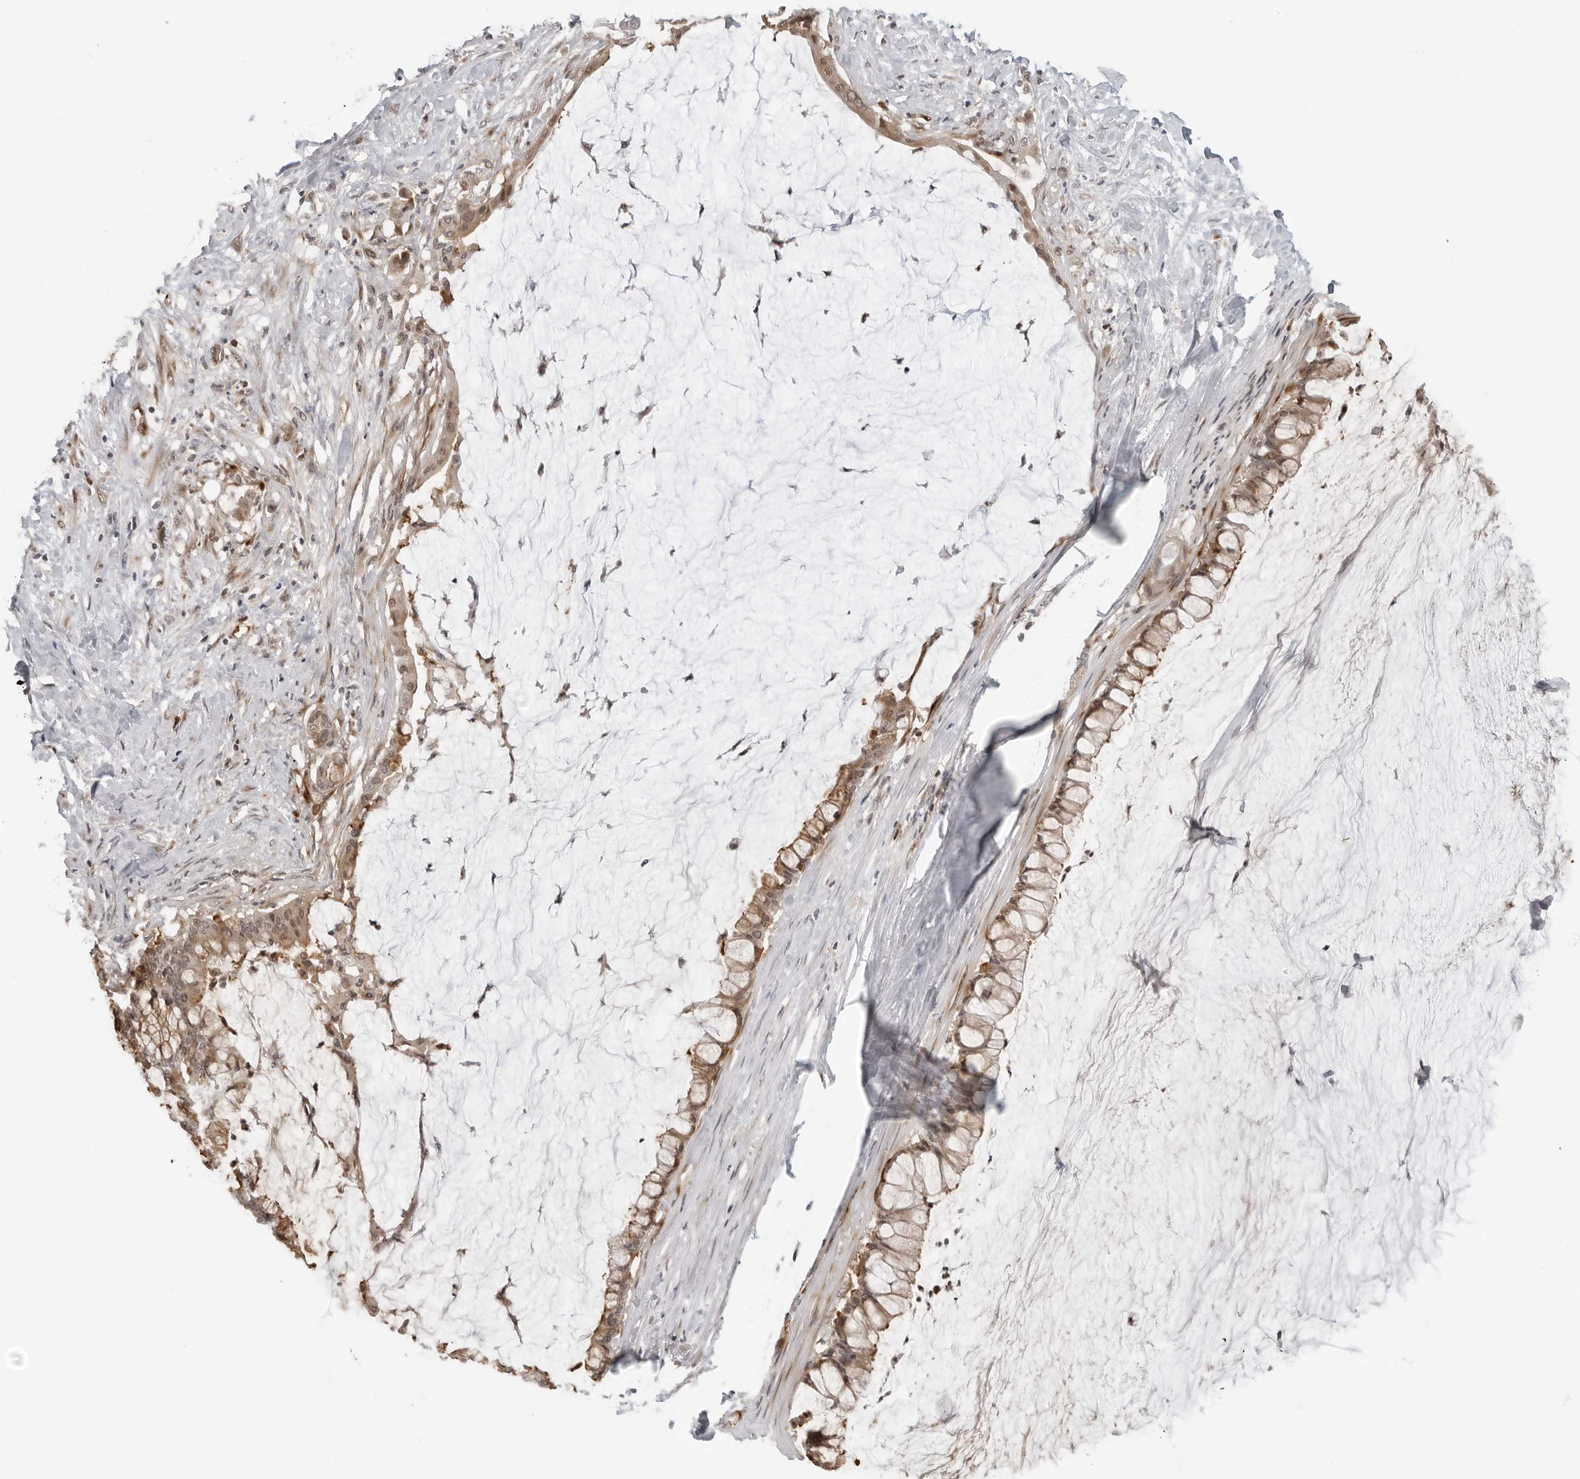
{"staining": {"intensity": "weak", "quantity": ">75%", "location": "cytoplasmic/membranous,nuclear"}, "tissue": "pancreatic cancer", "cell_type": "Tumor cells", "image_type": "cancer", "snomed": [{"axis": "morphology", "description": "Adenocarcinoma, NOS"}, {"axis": "topography", "description": "Pancreas"}], "caption": "Tumor cells exhibit weak cytoplasmic/membranous and nuclear expression in about >75% of cells in pancreatic cancer (adenocarcinoma). The protein is stained brown, and the nuclei are stained in blue (DAB (3,3'-diaminobenzidine) IHC with brightfield microscopy, high magnification).", "gene": "SUGCT", "patient": {"sex": "male", "age": 41}}